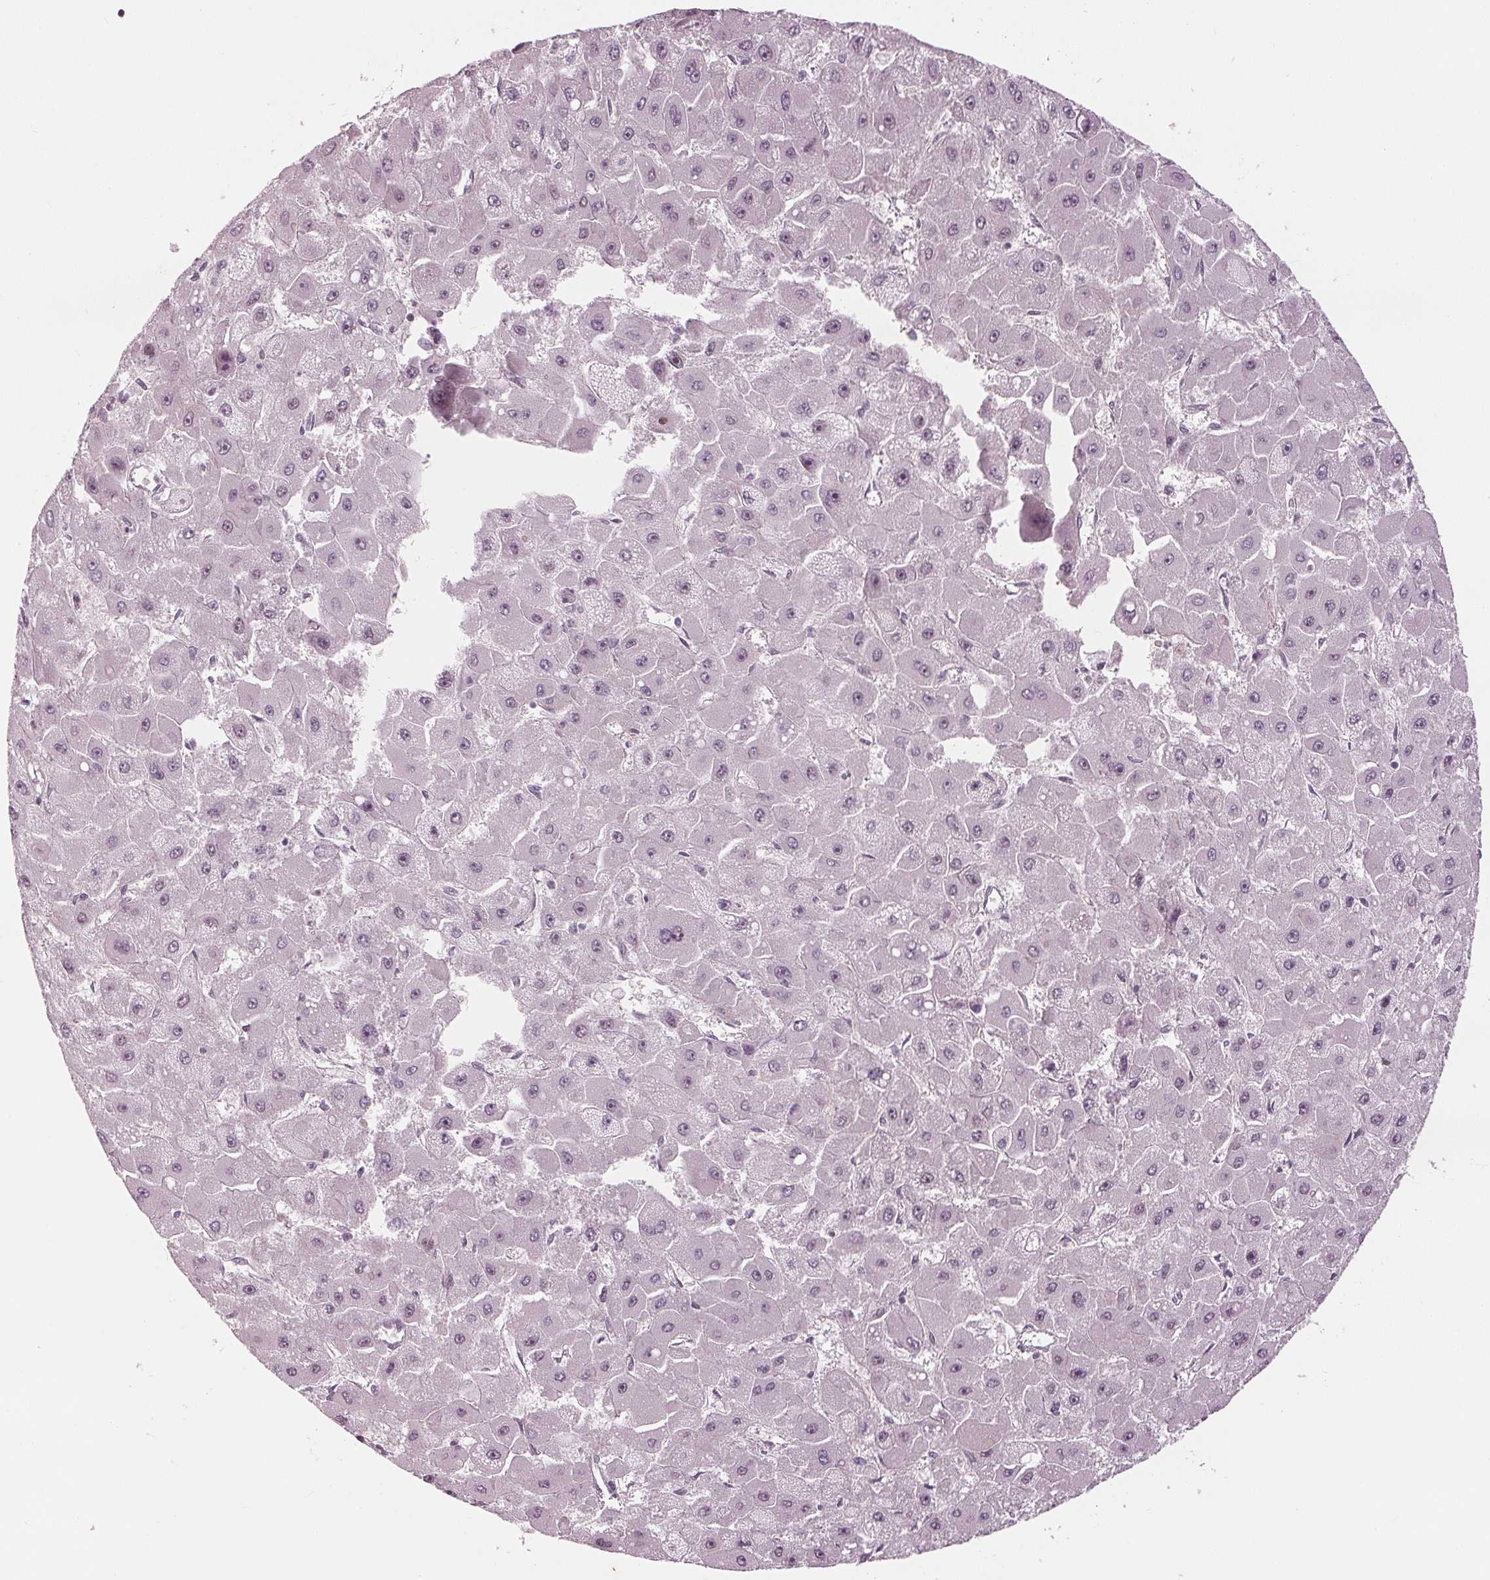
{"staining": {"intensity": "weak", "quantity": "<25%", "location": "nuclear"}, "tissue": "liver cancer", "cell_type": "Tumor cells", "image_type": "cancer", "snomed": [{"axis": "morphology", "description": "Carcinoma, Hepatocellular, NOS"}, {"axis": "topography", "description": "Liver"}], "caption": "IHC of human hepatocellular carcinoma (liver) demonstrates no staining in tumor cells.", "gene": "DNMT3L", "patient": {"sex": "female", "age": 25}}